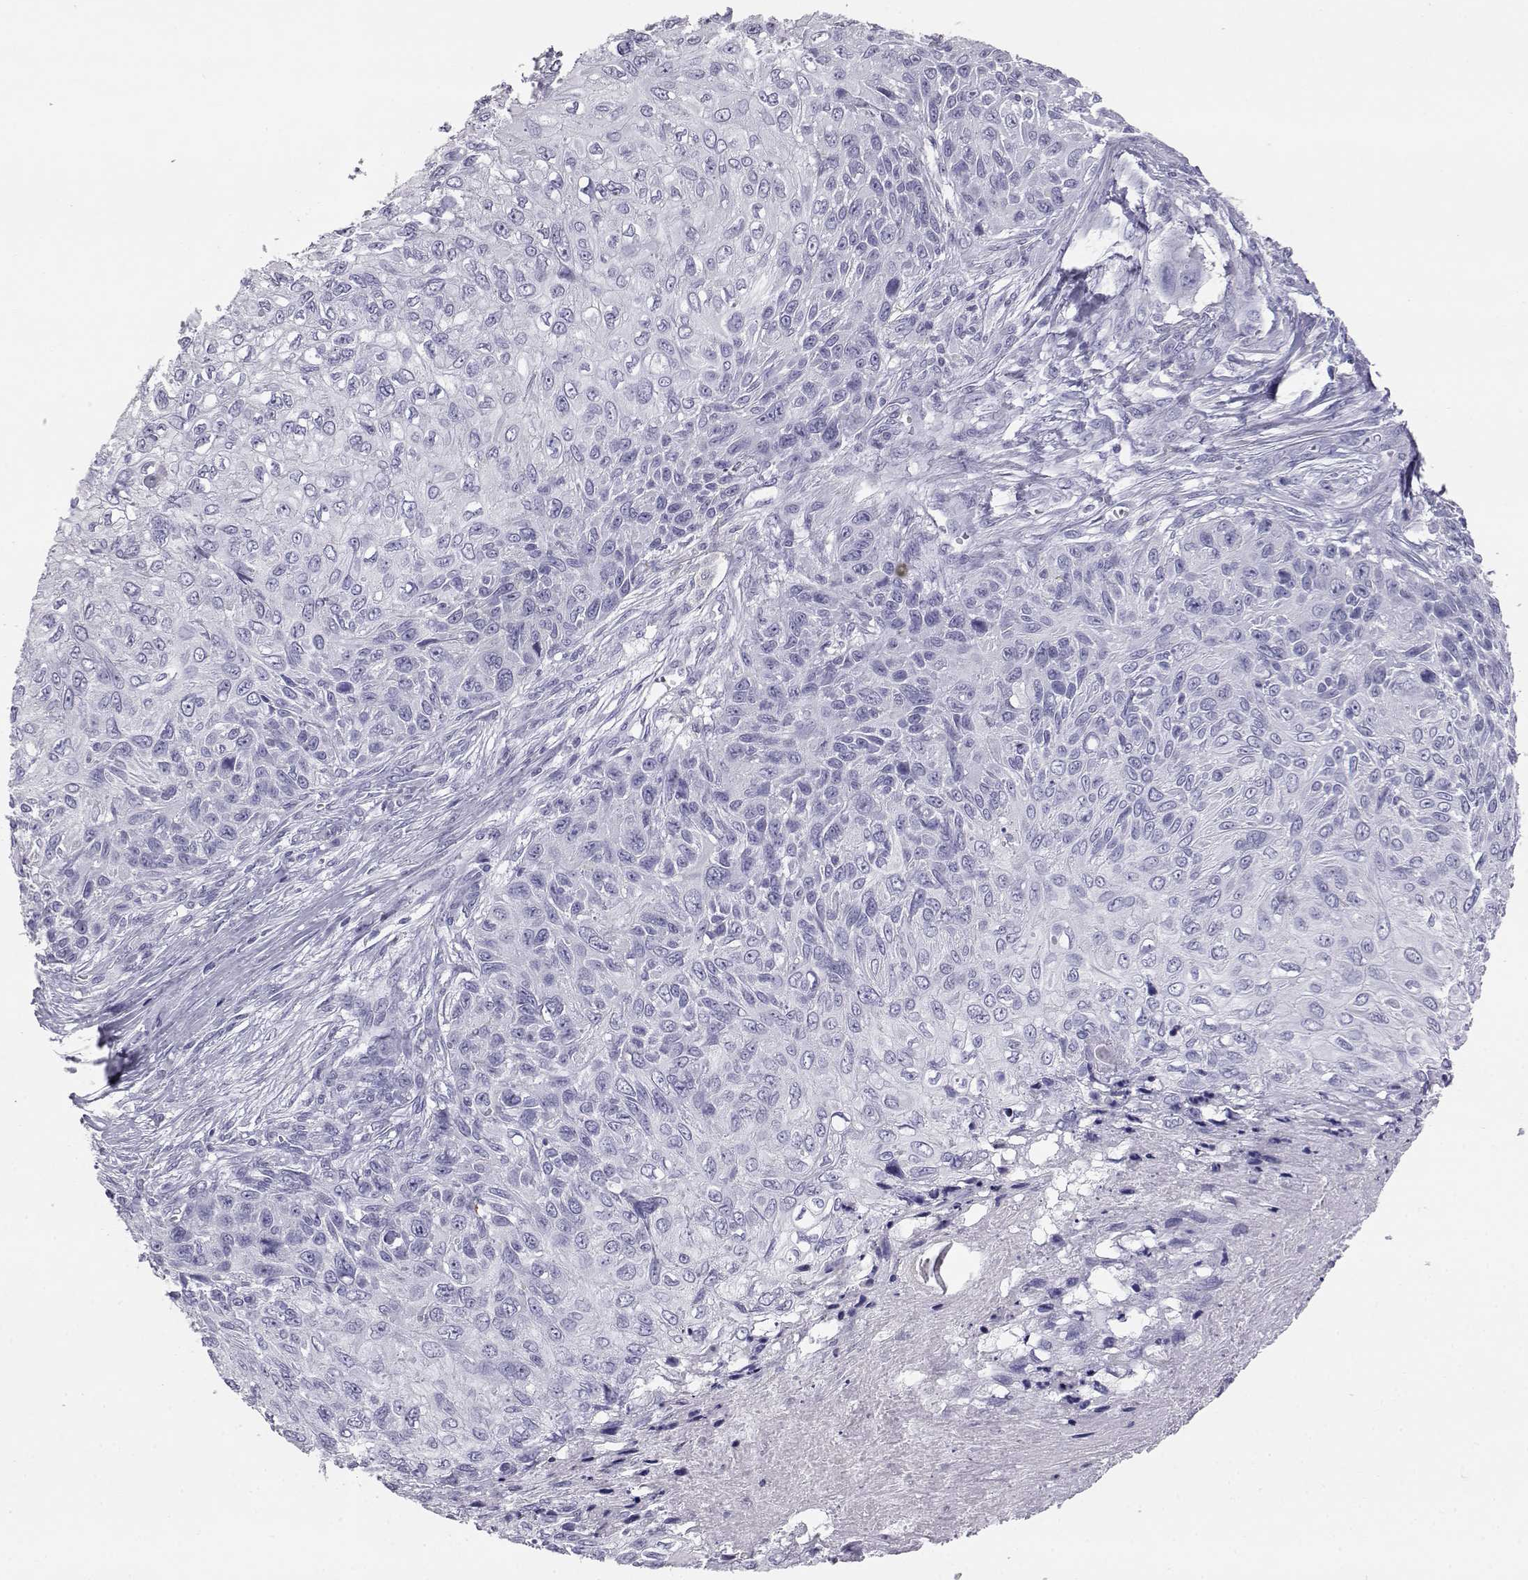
{"staining": {"intensity": "negative", "quantity": "none", "location": "none"}, "tissue": "skin cancer", "cell_type": "Tumor cells", "image_type": "cancer", "snomed": [{"axis": "morphology", "description": "Squamous cell carcinoma, NOS"}, {"axis": "topography", "description": "Skin"}], "caption": "IHC histopathology image of neoplastic tissue: human skin squamous cell carcinoma stained with DAB reveals no significant protein staining in tumor cells.", "gene": "ITLN2", "patient": {"sex": "male", "age": 92}}